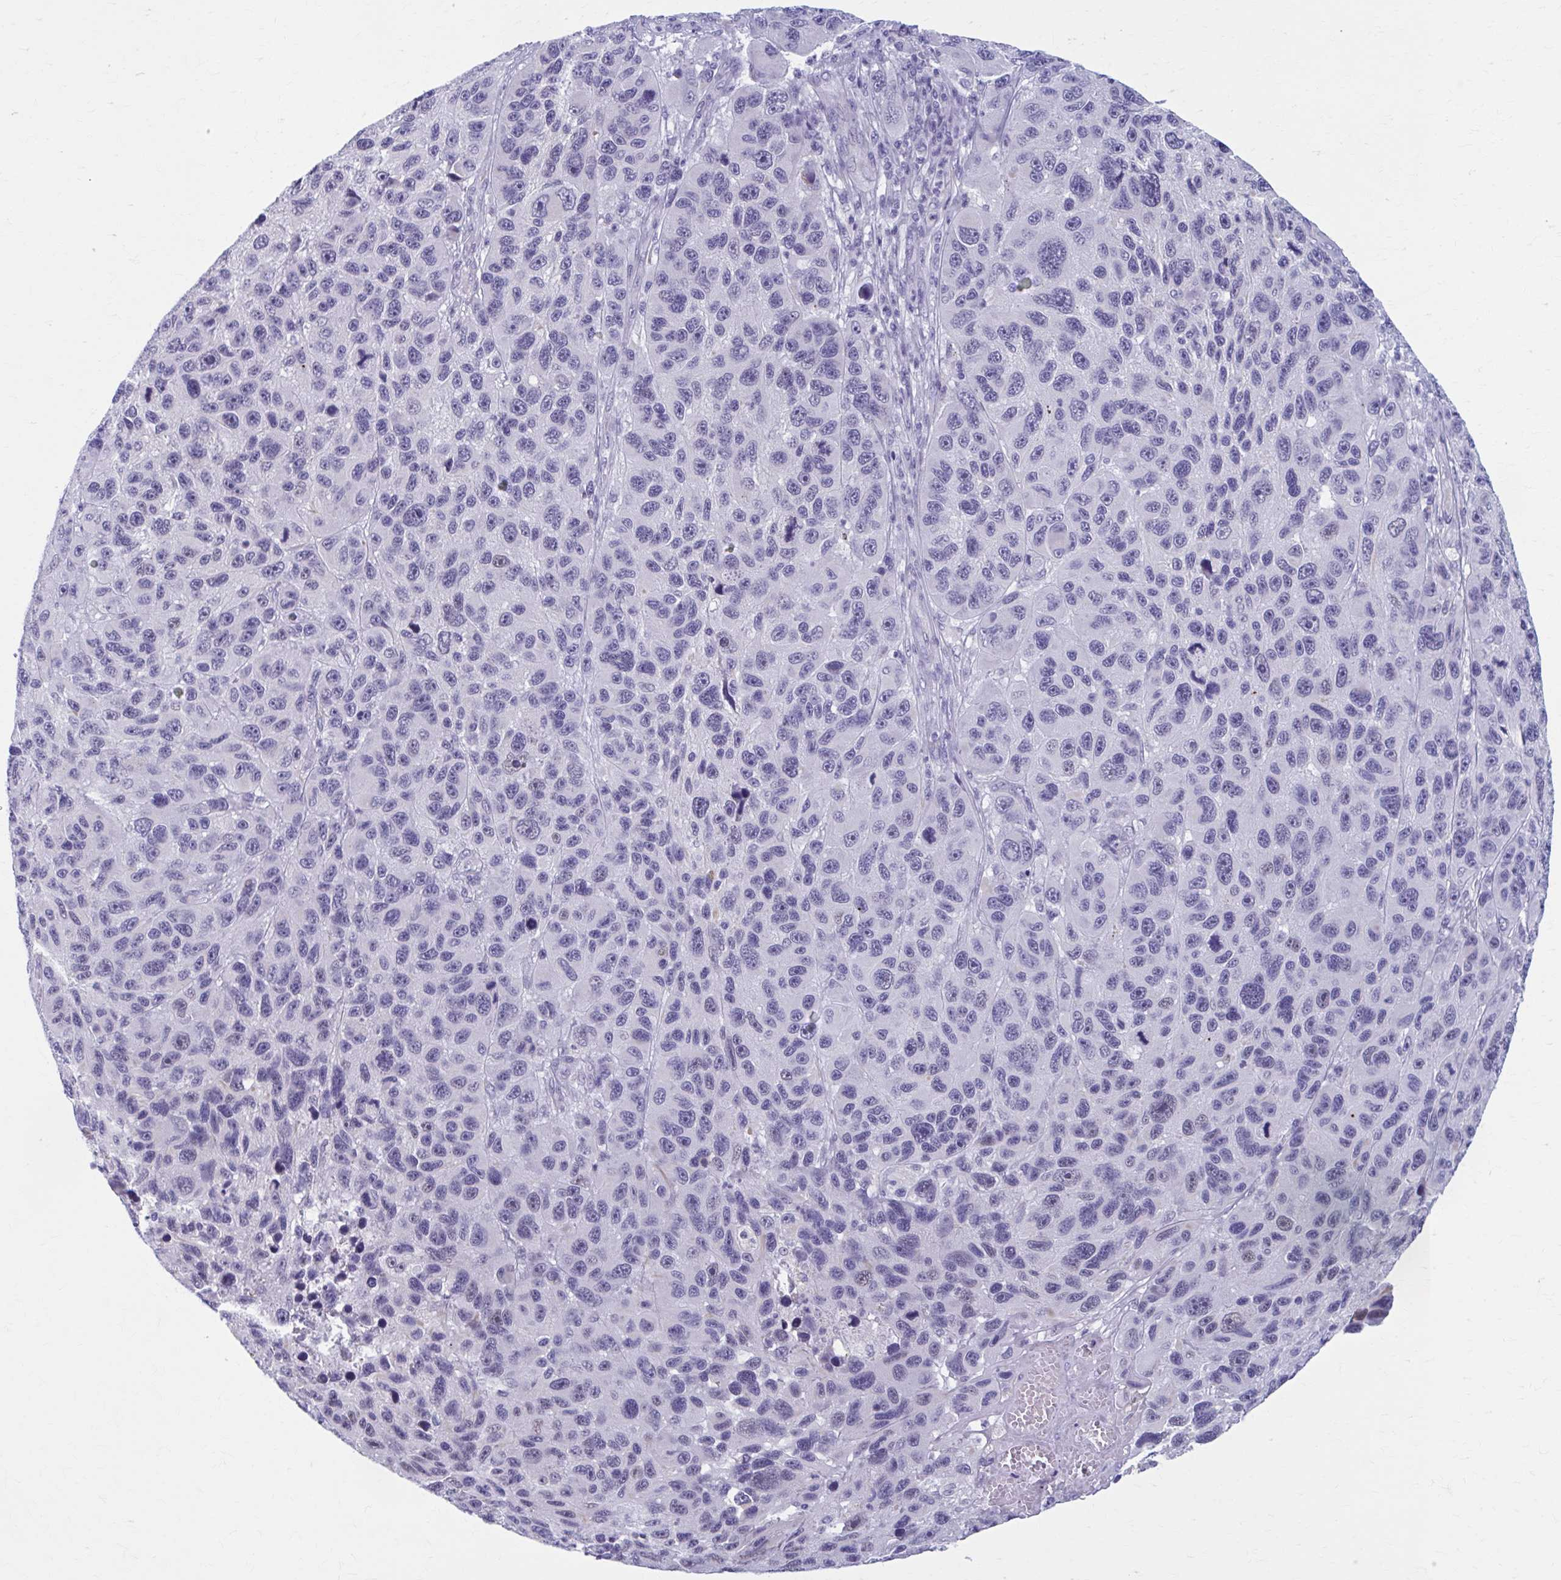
{"staining": {"intensity": "negative", "quantity": "none", "location": "none"}, "tissue": "melanoma", "cell_type": "Tumor cells", "image_type": "cancer", "snomed": [{"axis": "morphology", "description": "Malignant melanoma, NOS"}, {"axis": "topography", "description": "Skin"}], "caption": "A photomicrograph of human malignant melanoma is negative for staining in tumor cells.", "gene": "CCDC105", "patient": {"sex": "male", "age": 53}}